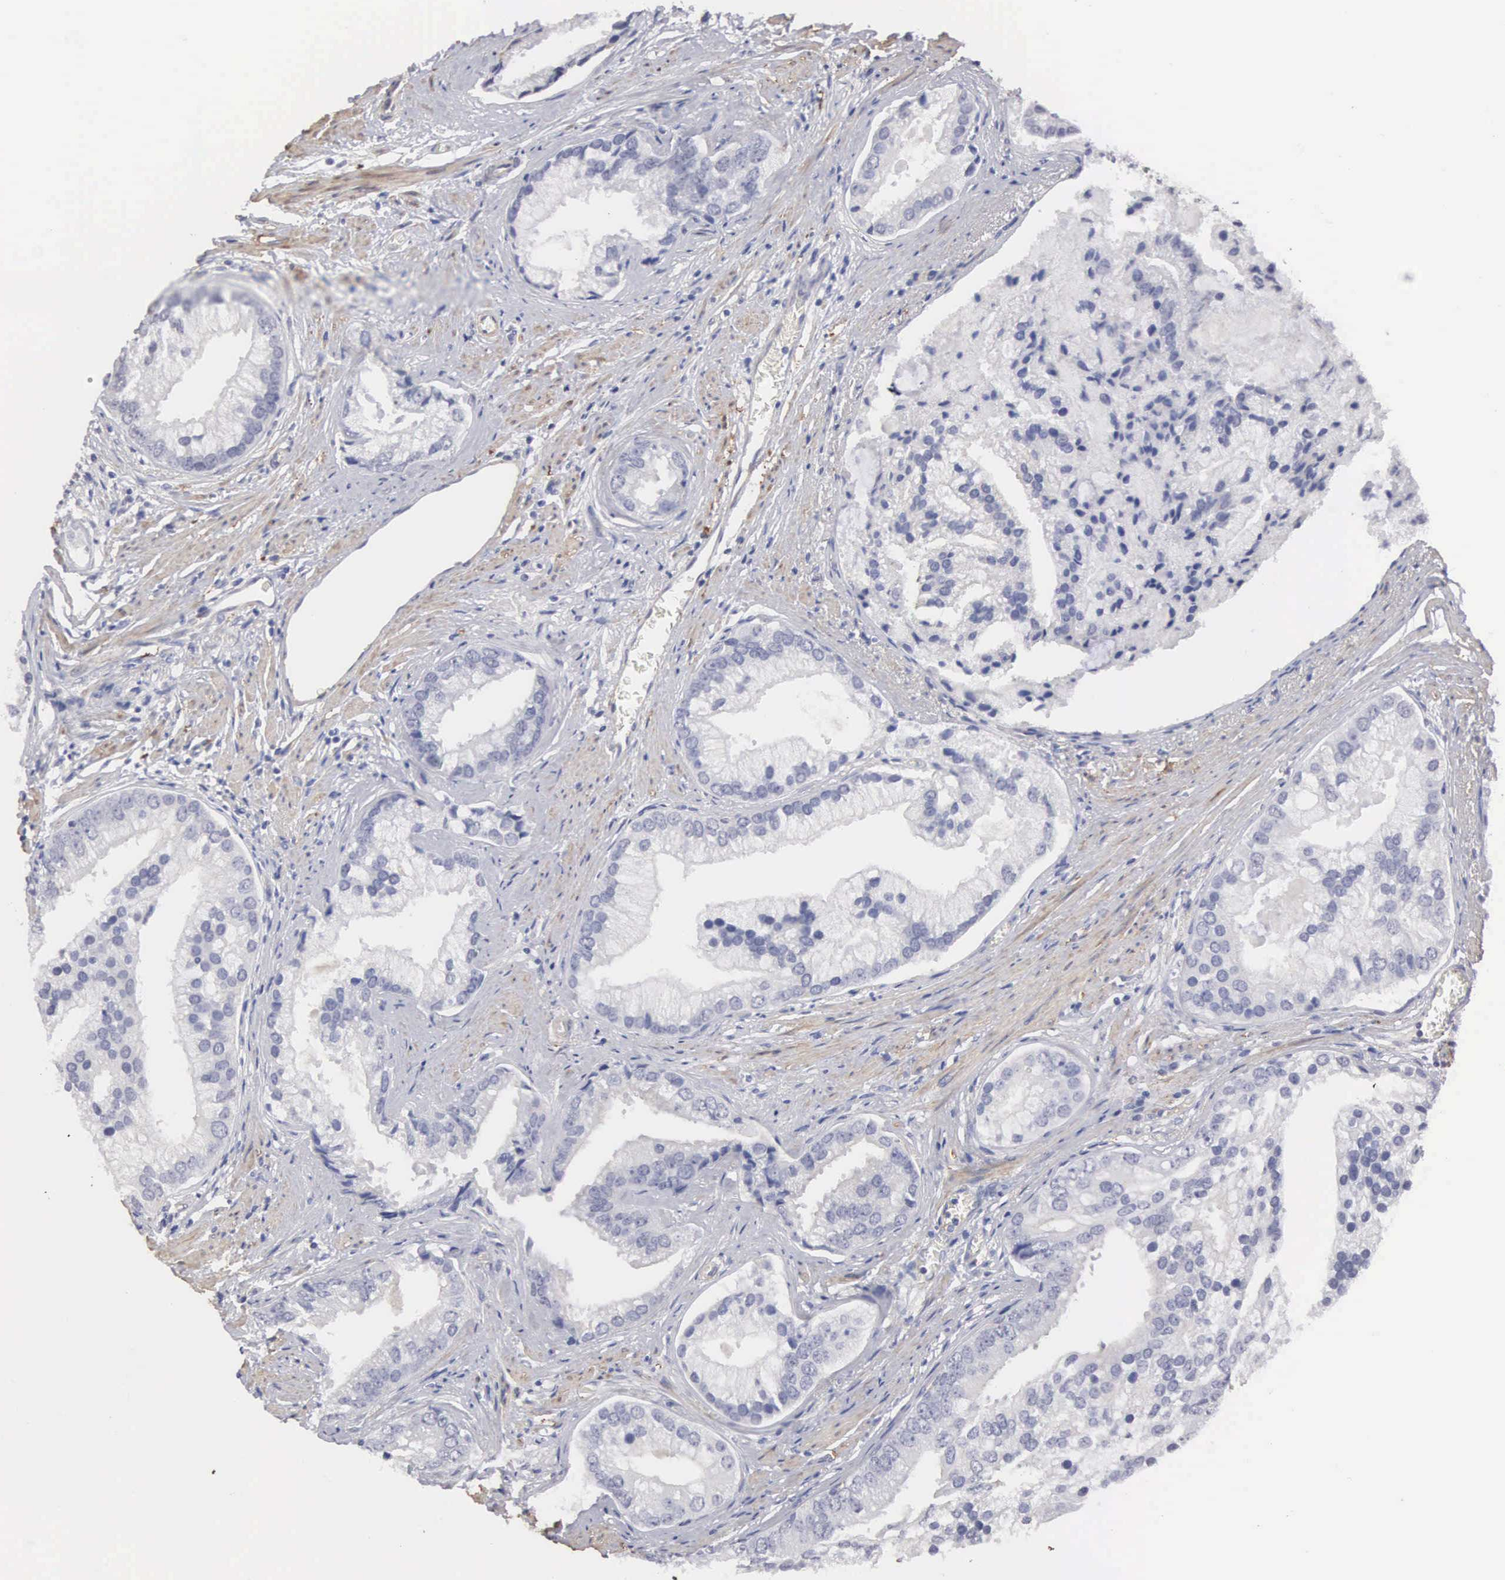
{"staining": {"intensity": "negative", "quantity": "none", "location": "none"}, "tissue": "prostate cancer", "cell_type": "Tumor cells", "image_type": "cancer", "snomed": [{"axis": "morphology", "description": "Adenocarcinoma, Low grade"}, {"axis": "topography", "description": "Prostate"}], "caption": "Image shows no protein staining in tumor cells of prostate cancer tissue. The staining was performed using DAB (3,3'-diaminobenzidine) to visualize the protein expression in brown, while the nuclei were stained in blue with hematoxylin (Magnification: 20x).", "gene": "ELFN2", "patient": {"sex": "male", "age": 71}}